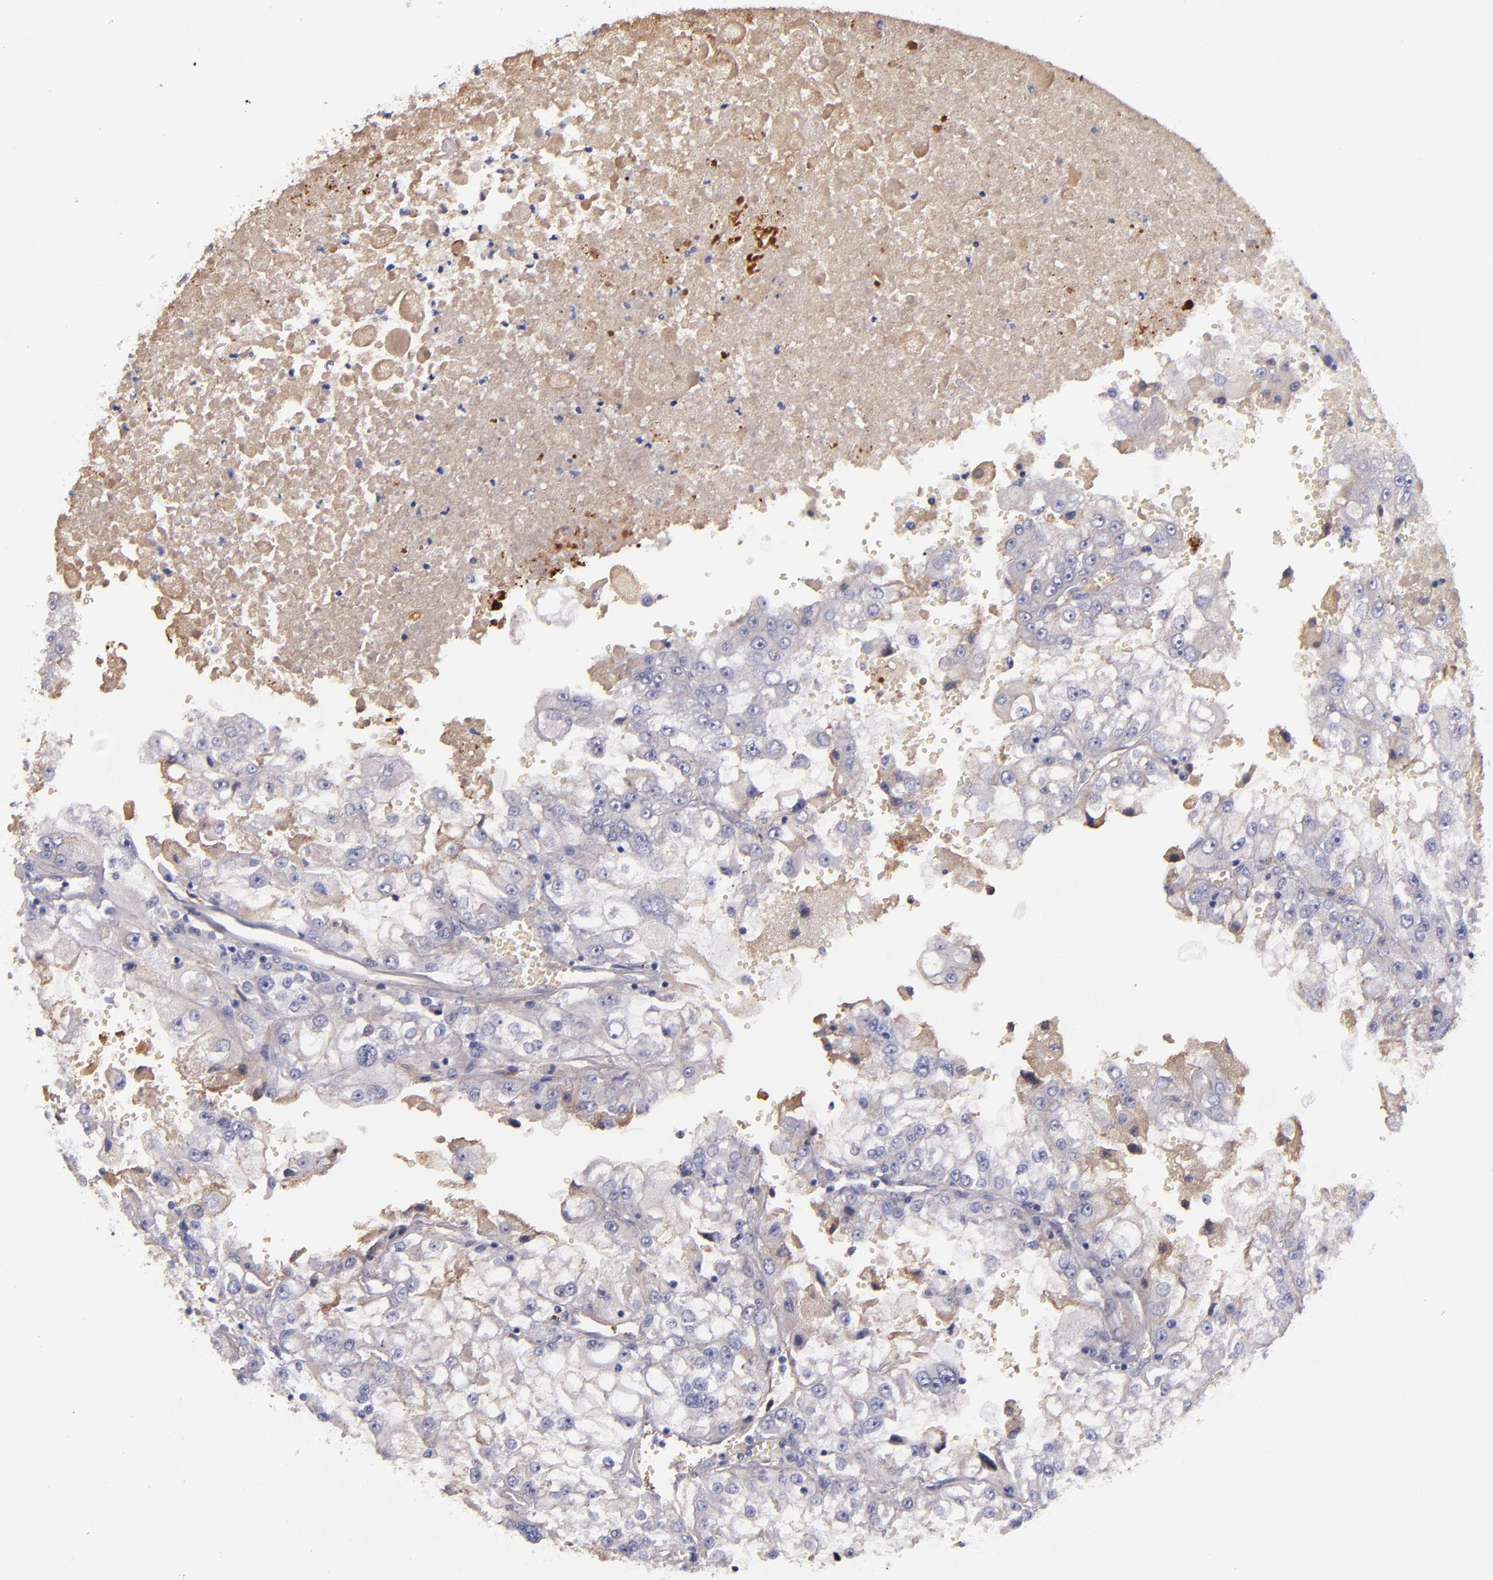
{"staining": {"intensity": "moderate", "quantity": ">75%", "location": "cytoplasmic/membranous"}, "tissue": "renal cancer", "cell_type": "Tumor cells", "image_type": "cancer", "snomed": [{"axis": "morphology", "description": "Adenocarcinoma, NOS"}, {"axis": "topography", "description": "Kidney"}], "caption": "The histopathology image exhibits staining of renal cancer, revealing moderate cytoplasmic/membranous protein expression (brown color) within tumor cells. (DAB IHC, brown staining for protein, blue staining for nuclei).", "gene": "KNG1", "patient": {"sex": "female", "age": 83}}